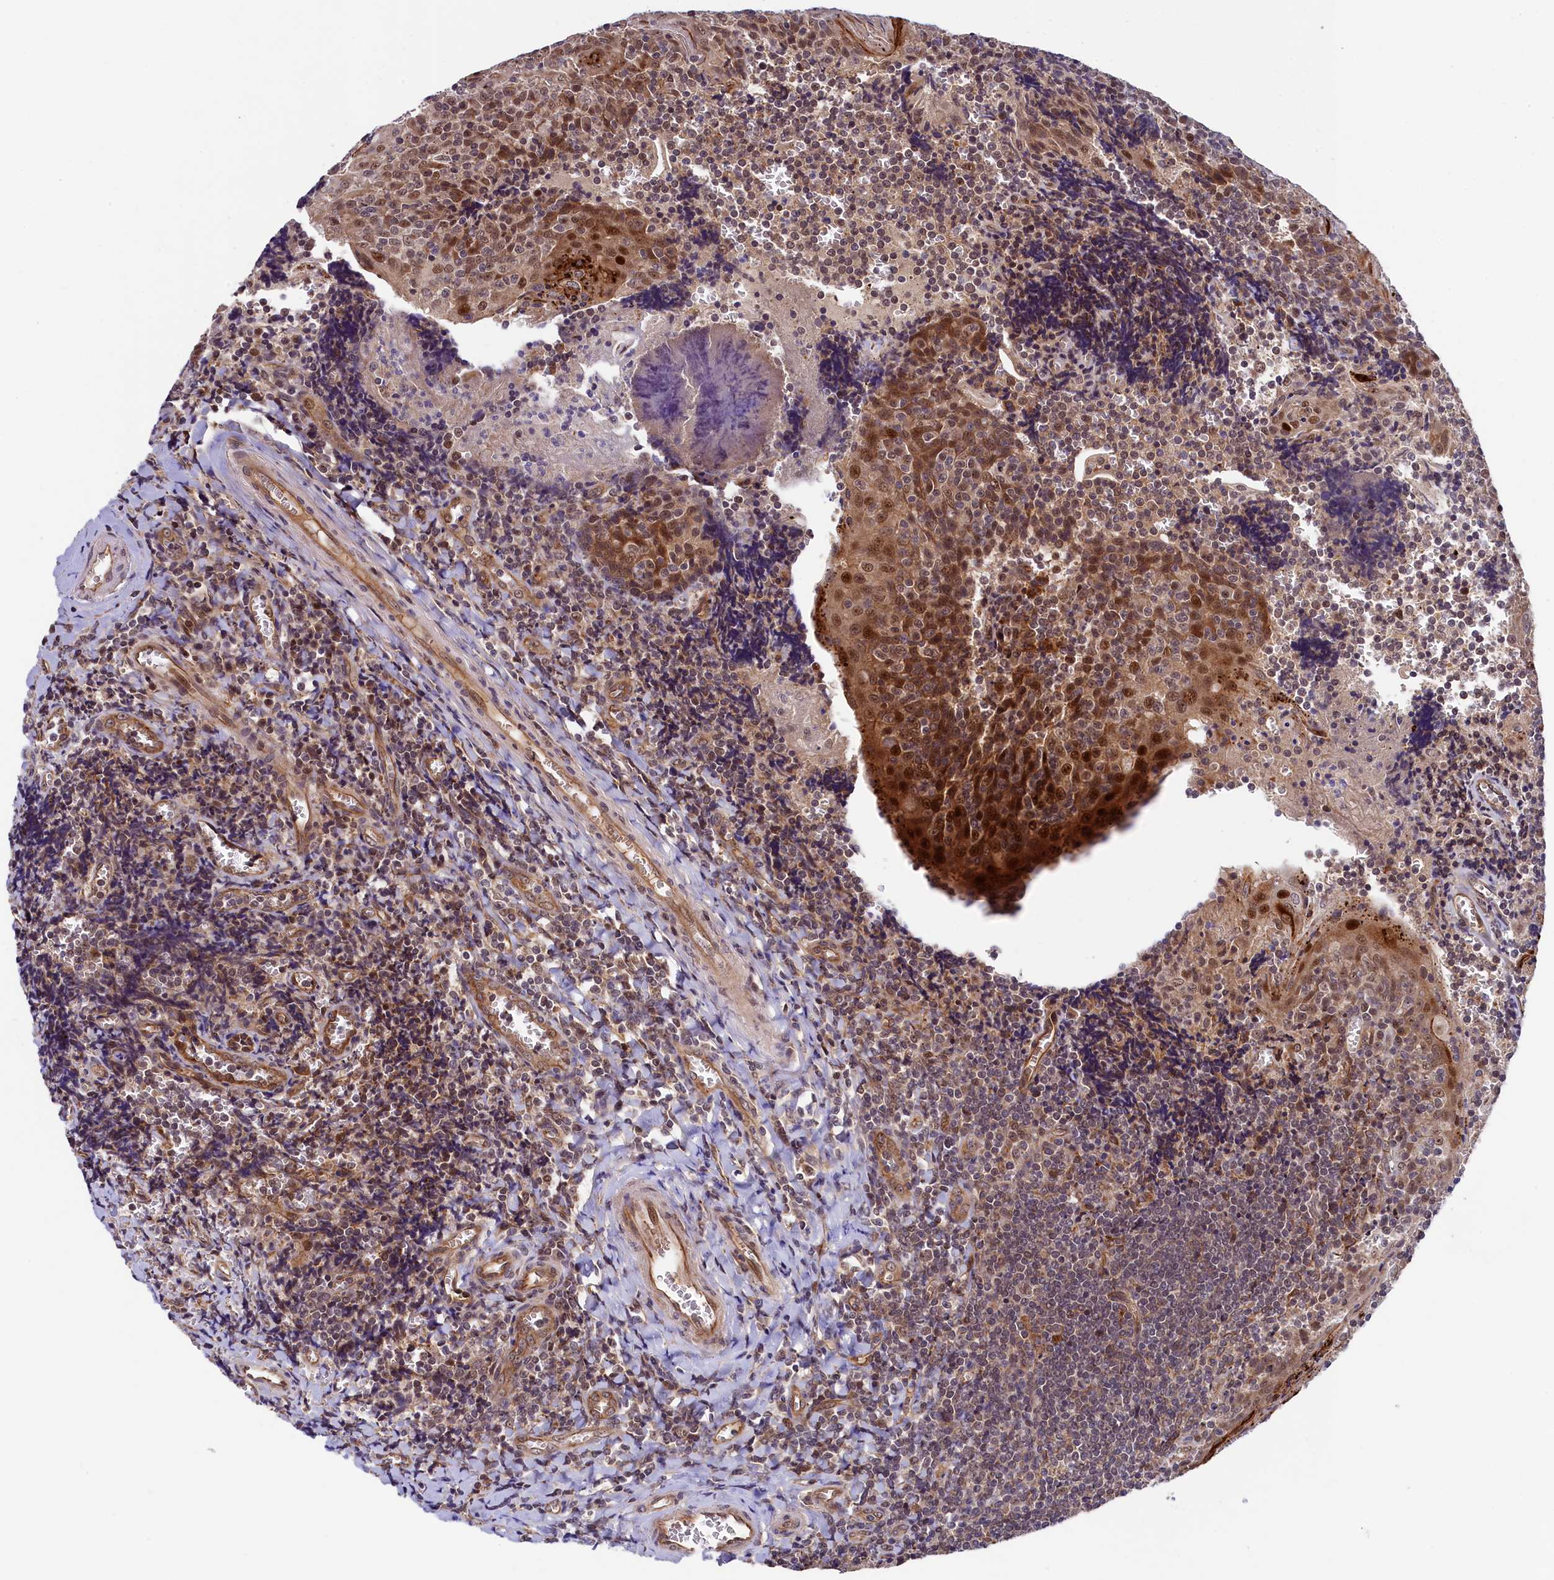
{"staining": {"intensity": "weak", "quantity": "25%-75%", "location": "nuclear"}, "tissue": "tonsil", "cell_type": "Germinal center cells", "image_type": "normal", "snomed": [{"axis": "morphology", "description": "Normal tissue, NOS"}, {"axis": "topography", "description": "Tonsil"}], "caption": "Normal tonsil was stained to show a protein in brown. There is low levels of weak nuclear staining in about 25%-75% of germinal center cells.", "gene": "ARL14EP", "patient": {"sex": "male", "age": 27}}